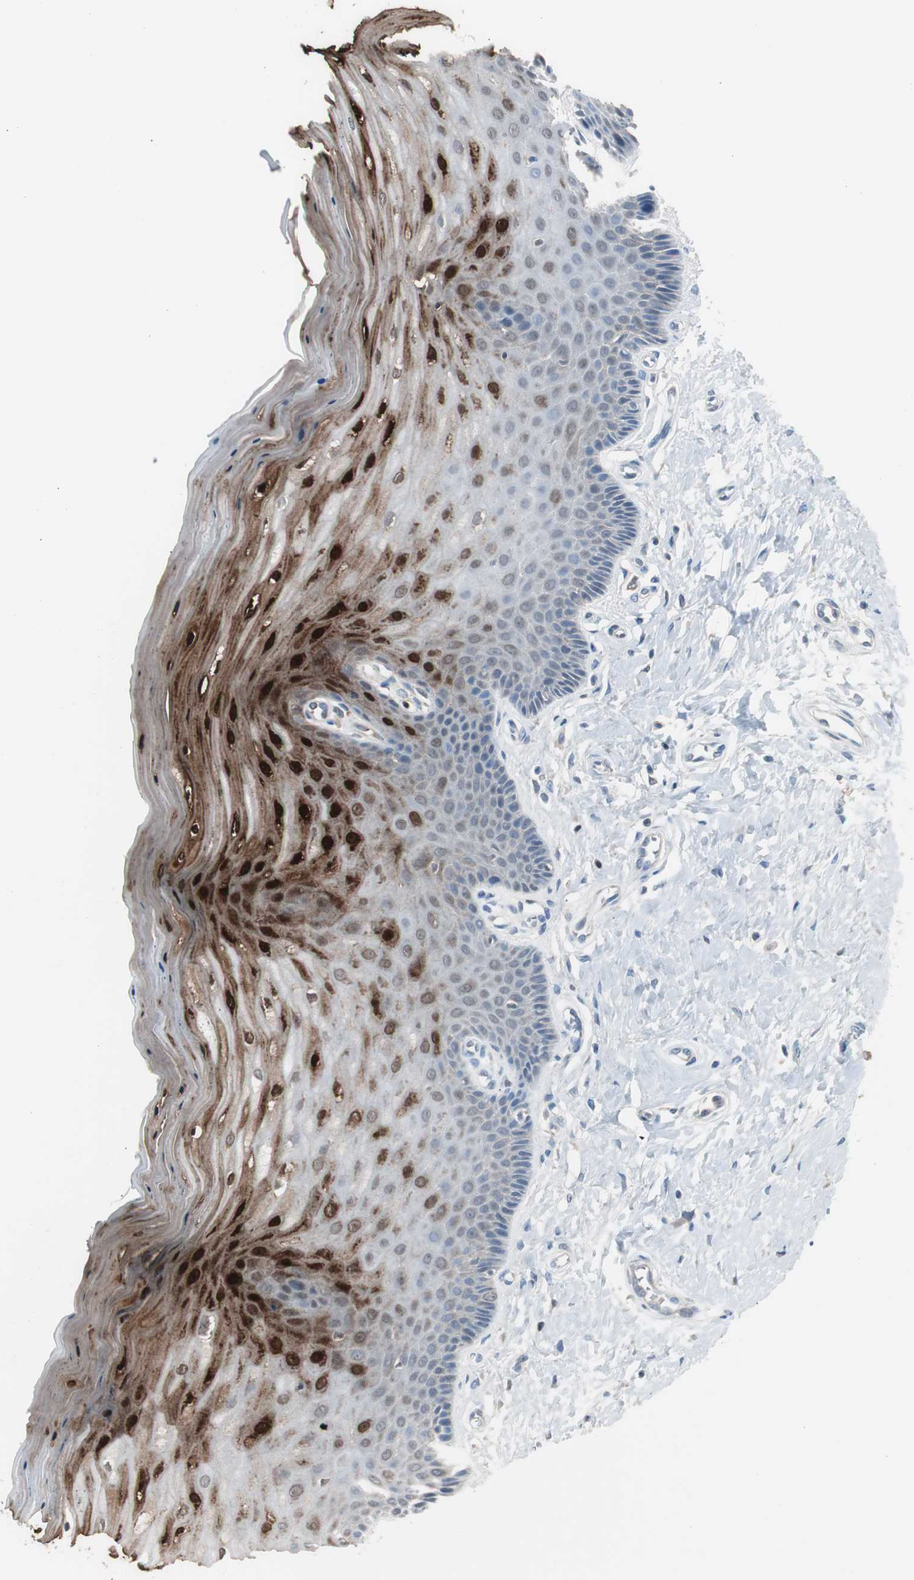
{"staining": {"intensity": "negative", "quantity": "none", "location": "none"}, "tissue": "cervix", "cell_type": "Glandular cells", "image_type": "normal", "snomed": [{"axis": "morphology", "description": "Normal tissue, NOS"}, {"axis": "topography", "description": "Cervix"}], "caption": "This photomicrograph is of unremarkable cervix stained with immunohistochemistry (IHC) to label a protein in brown with the nuclei are counter-stained blue. There is no staining in glandular cells.", "gene": "S100A7A", "patient": {"sex": "female", "age": 55}}